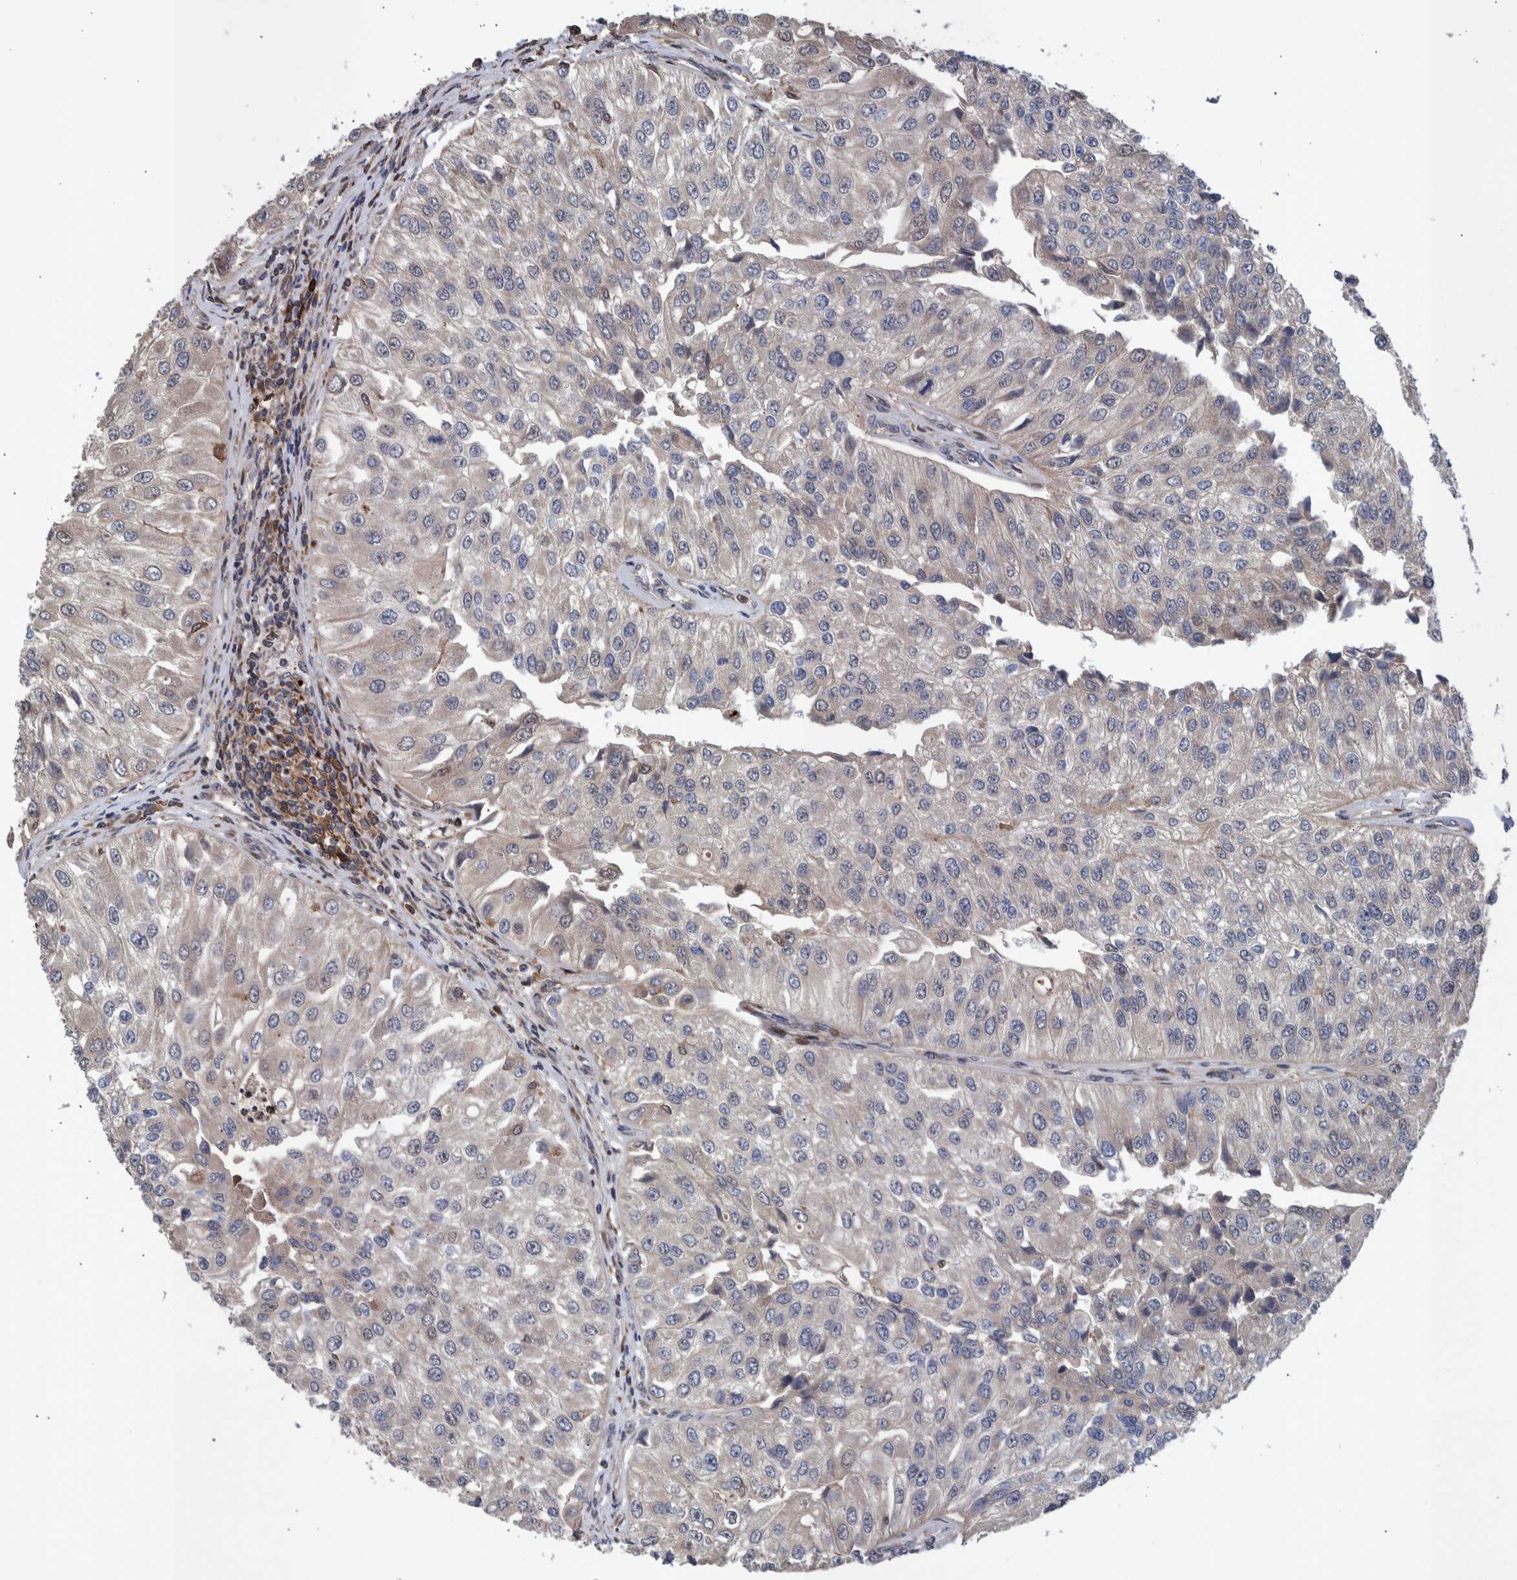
{"staining": {"intensity": "weak", "quantity": "<25%", "location": "cytoplasmic/membranous"}, "tissue": "urothelial cancer", "cell_type": "Tumor cells", "image_type": "cancer", "snomed": [{"axis": "morphology", "description": "Urothelial carcinoma, High grade"}, {"axis": "topography", "description": "Kidney"}, {"axis": "topography", "description": "Urinary bladder"}], "caption": "IHC of human high-grade urothelial carcinoma exhibits no positivity in tumor cells. (Immunohistochemistry (ihc), brightfield microscopy, high magnification).", "gene": "SHISA6", "patient": {"sex": "male", "age": 77}}